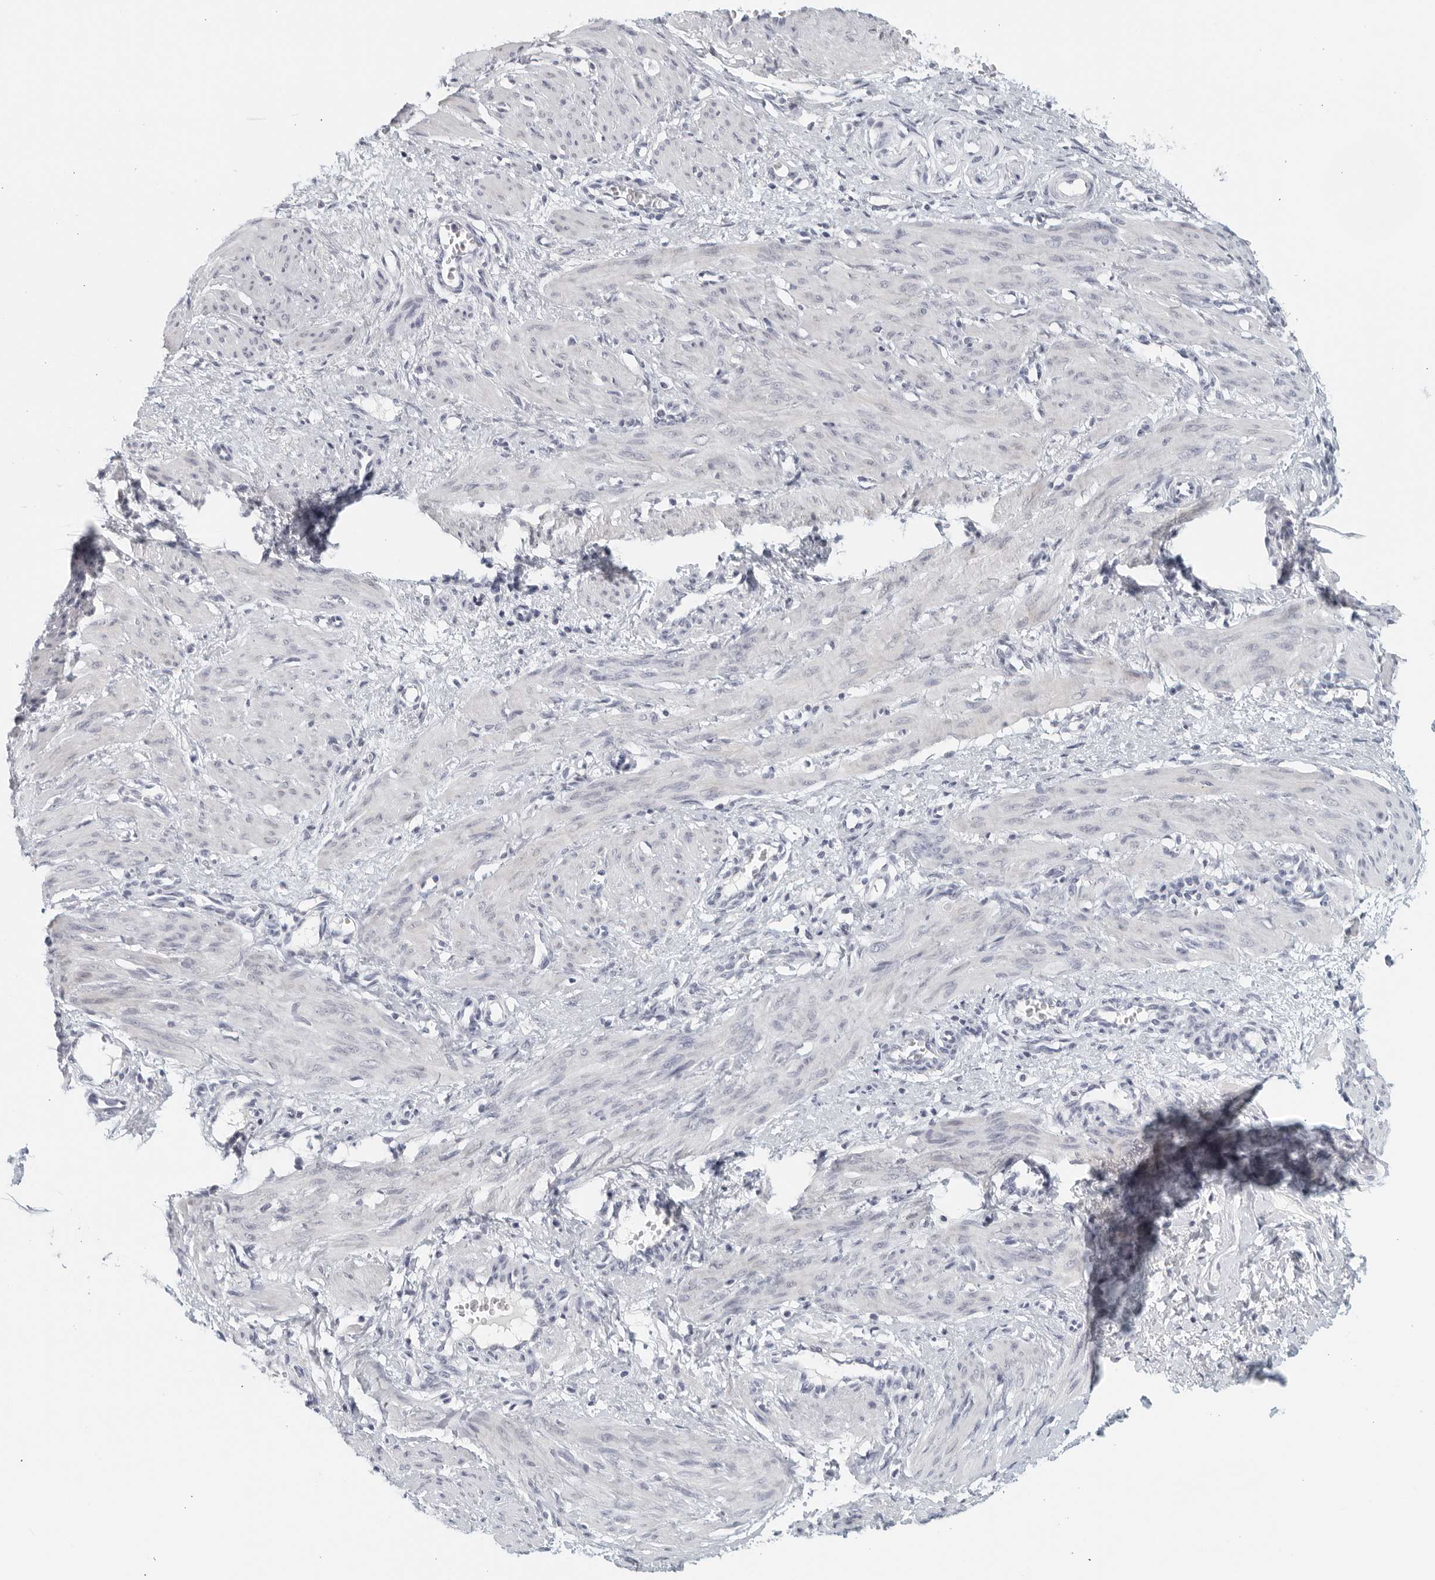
{"staining": {"intensity": "moderate", "quantity": "<25%", "location": "cytoplasmic/membranous,nuclear"}, "tissue": "smooth muscle", "cell_type": "Smooth muscle cells", "image_type": "normal", "snomed": [{"axis": "morphology", "description": "Normal tissue, NOS"}, {"axis": "topography", "description": "Endometrium"}], "caption": "Immunohistochemistry (IHC) (DAB (3,3'-diaminobenzidine)) staining of benign human smooth muscle exhibits moderate cytoplasmic/membranous,nuclear protein positivity in about <25% of smooth muscle cells. (brown staining indicates protein expression, while blue staining denotes nuclei).", "gene": "MATN1", "patient": {"sex": "female", "age": 33}}